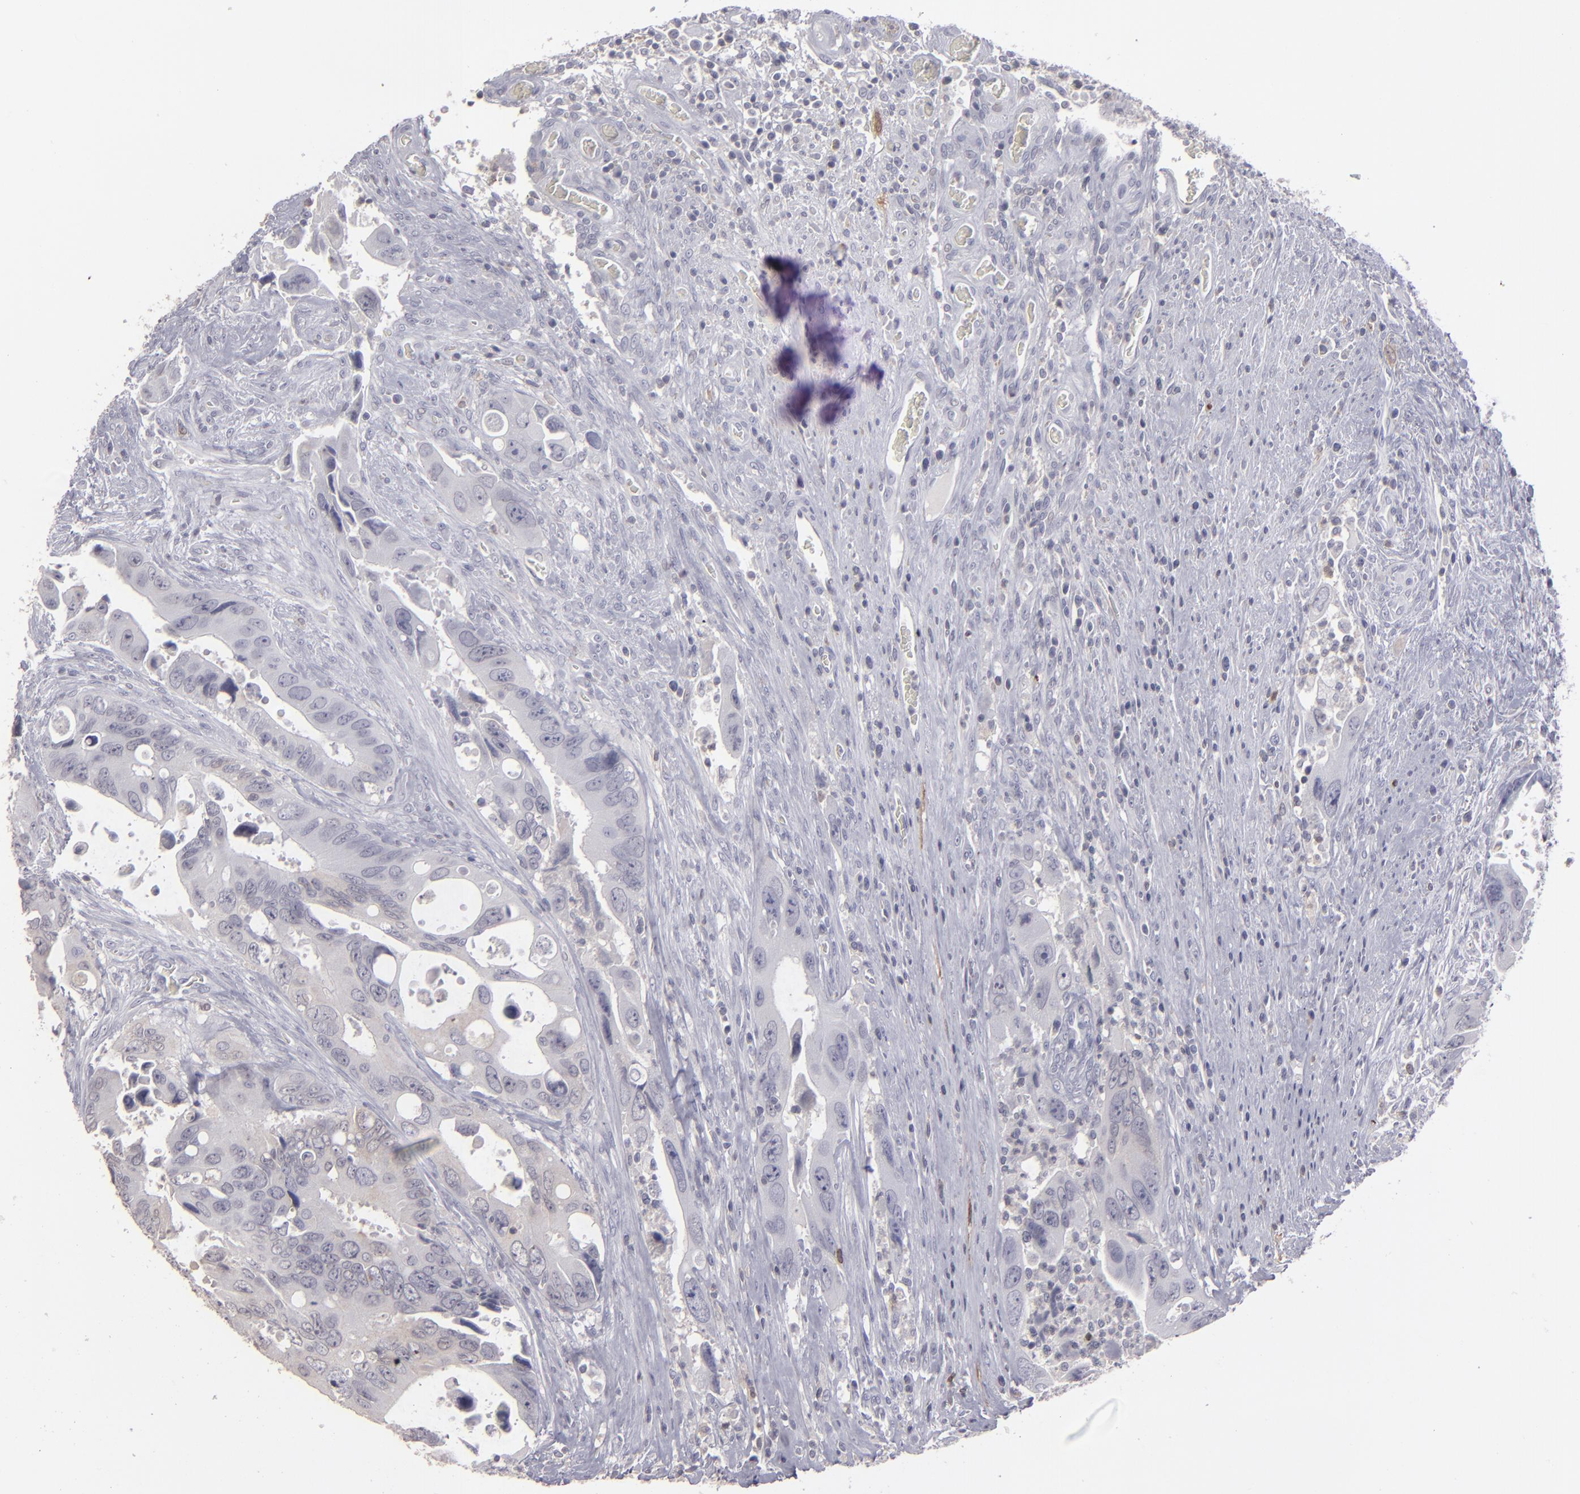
{"staining": {"intensity": "weak", "quantity": "25%-75%", "location": "cytoplasmic/membranous"}, "tissue": "colorectal cancer", "cell_type": "Tumor cells", "image_type": "cancer", "snomed": [{"axis": "morphology", "description": "Normal tissue, NOS"}, {"axis": "morphology", "description": "Adenocarcinoma, NOS"}, {"axis": "topography", "description": "Colon"}, {"axis": "topography", "description": "Peripheral nerve tissue"}], "caption": "Human colorectal adenocarcinoma stained with a protein marker exhibits weak staining in tumor cells.", "gene": "SEMA3G", "patient": {"sex": "male", "age": 14}}